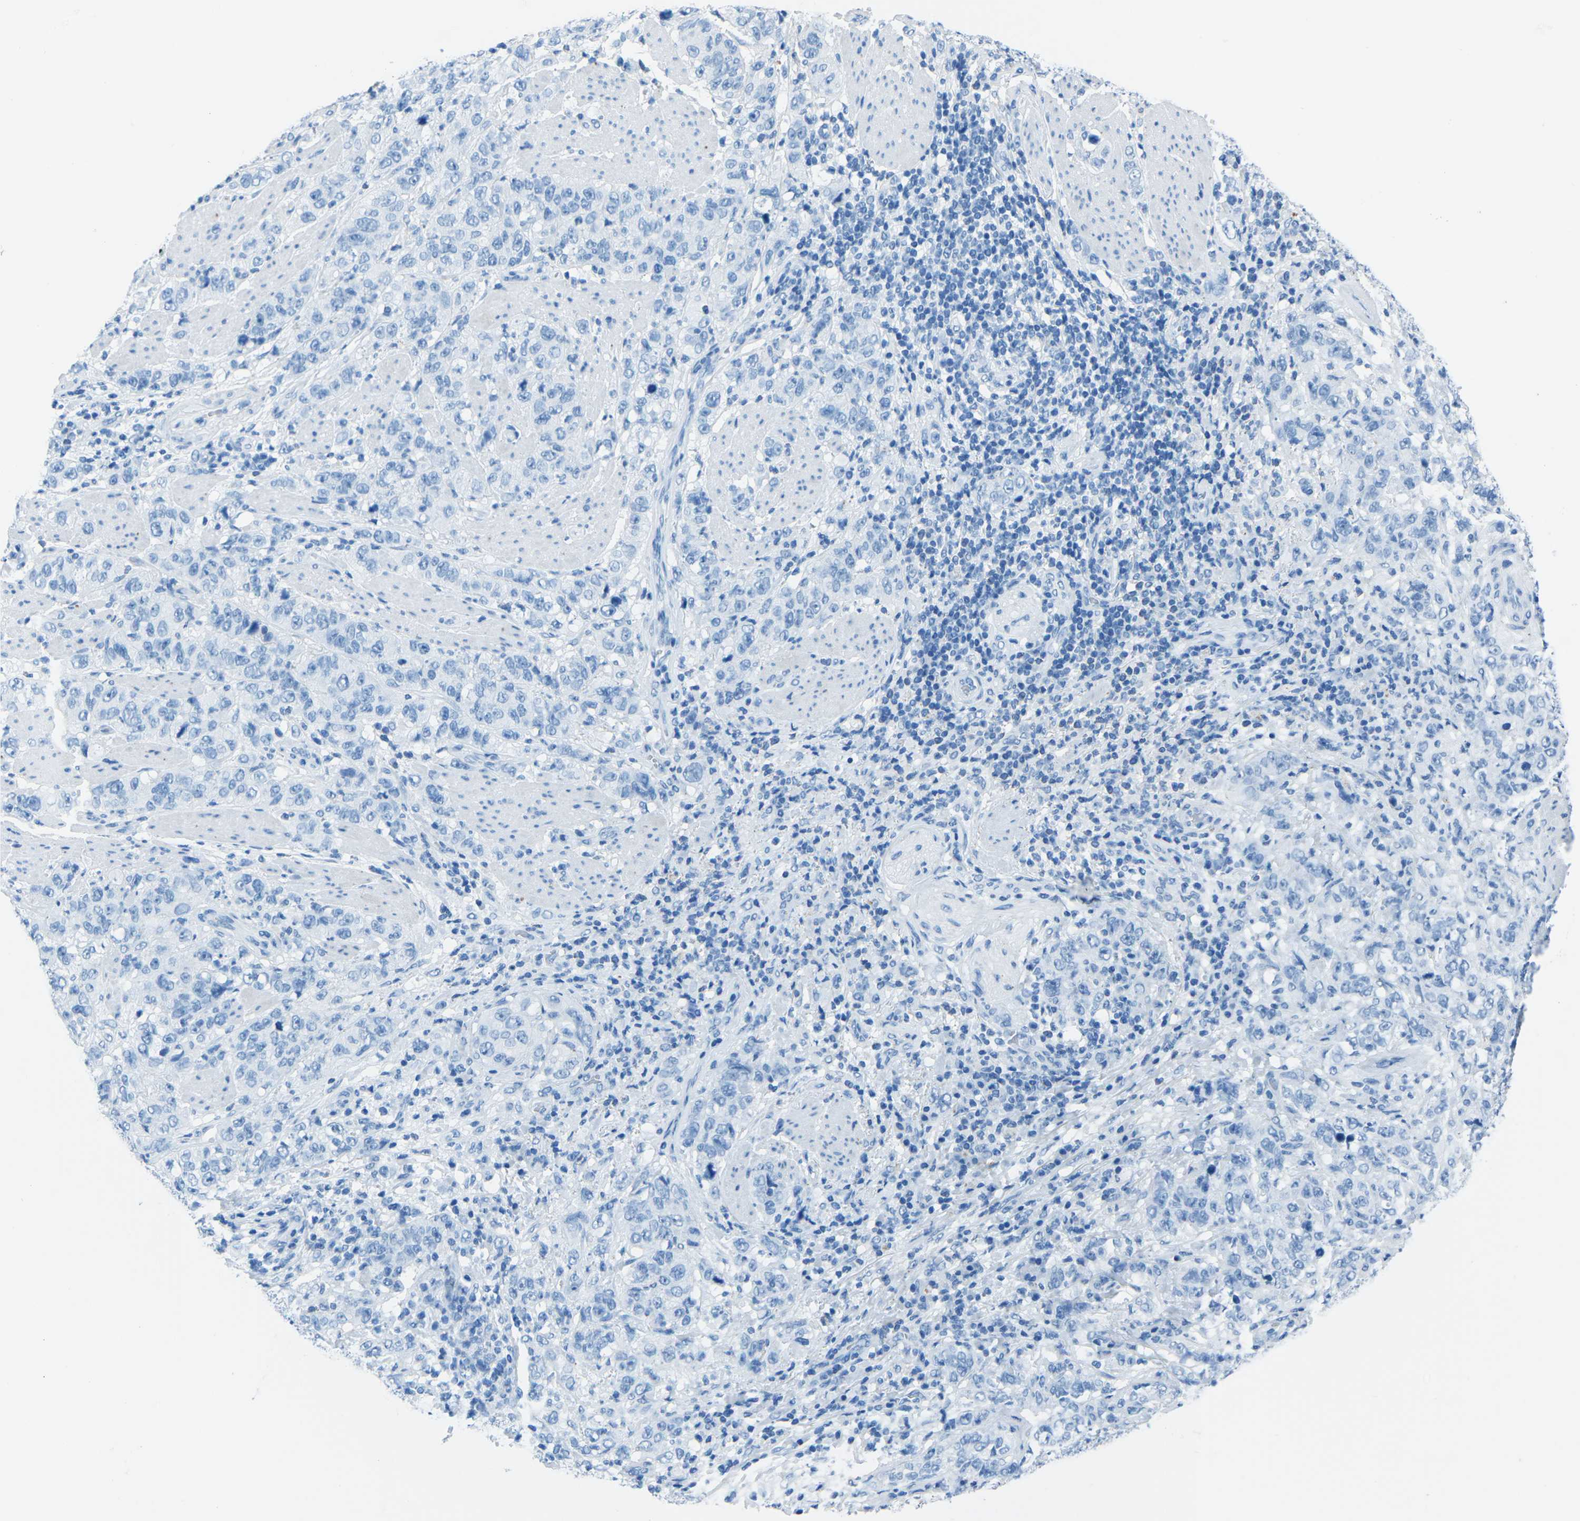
{"staining": {"intensity": "negative", "quantity": "none", "location": "none"}, "tissue": "stomach cancer", "cell_type": "Tumor cells", "image_type": "cancer", "snomed": [{"axis": "morphology", "description": "Adenocarcinoma, NOS"}, {"axis": "topography", "description": "Stomach"}], "caption": "Photomicrograph shows no significant protein positivity in tumor cells of adenocarcinoma (stomach).", "gene": "MYH8", "patient": {"sex": "male", "age": 48}}